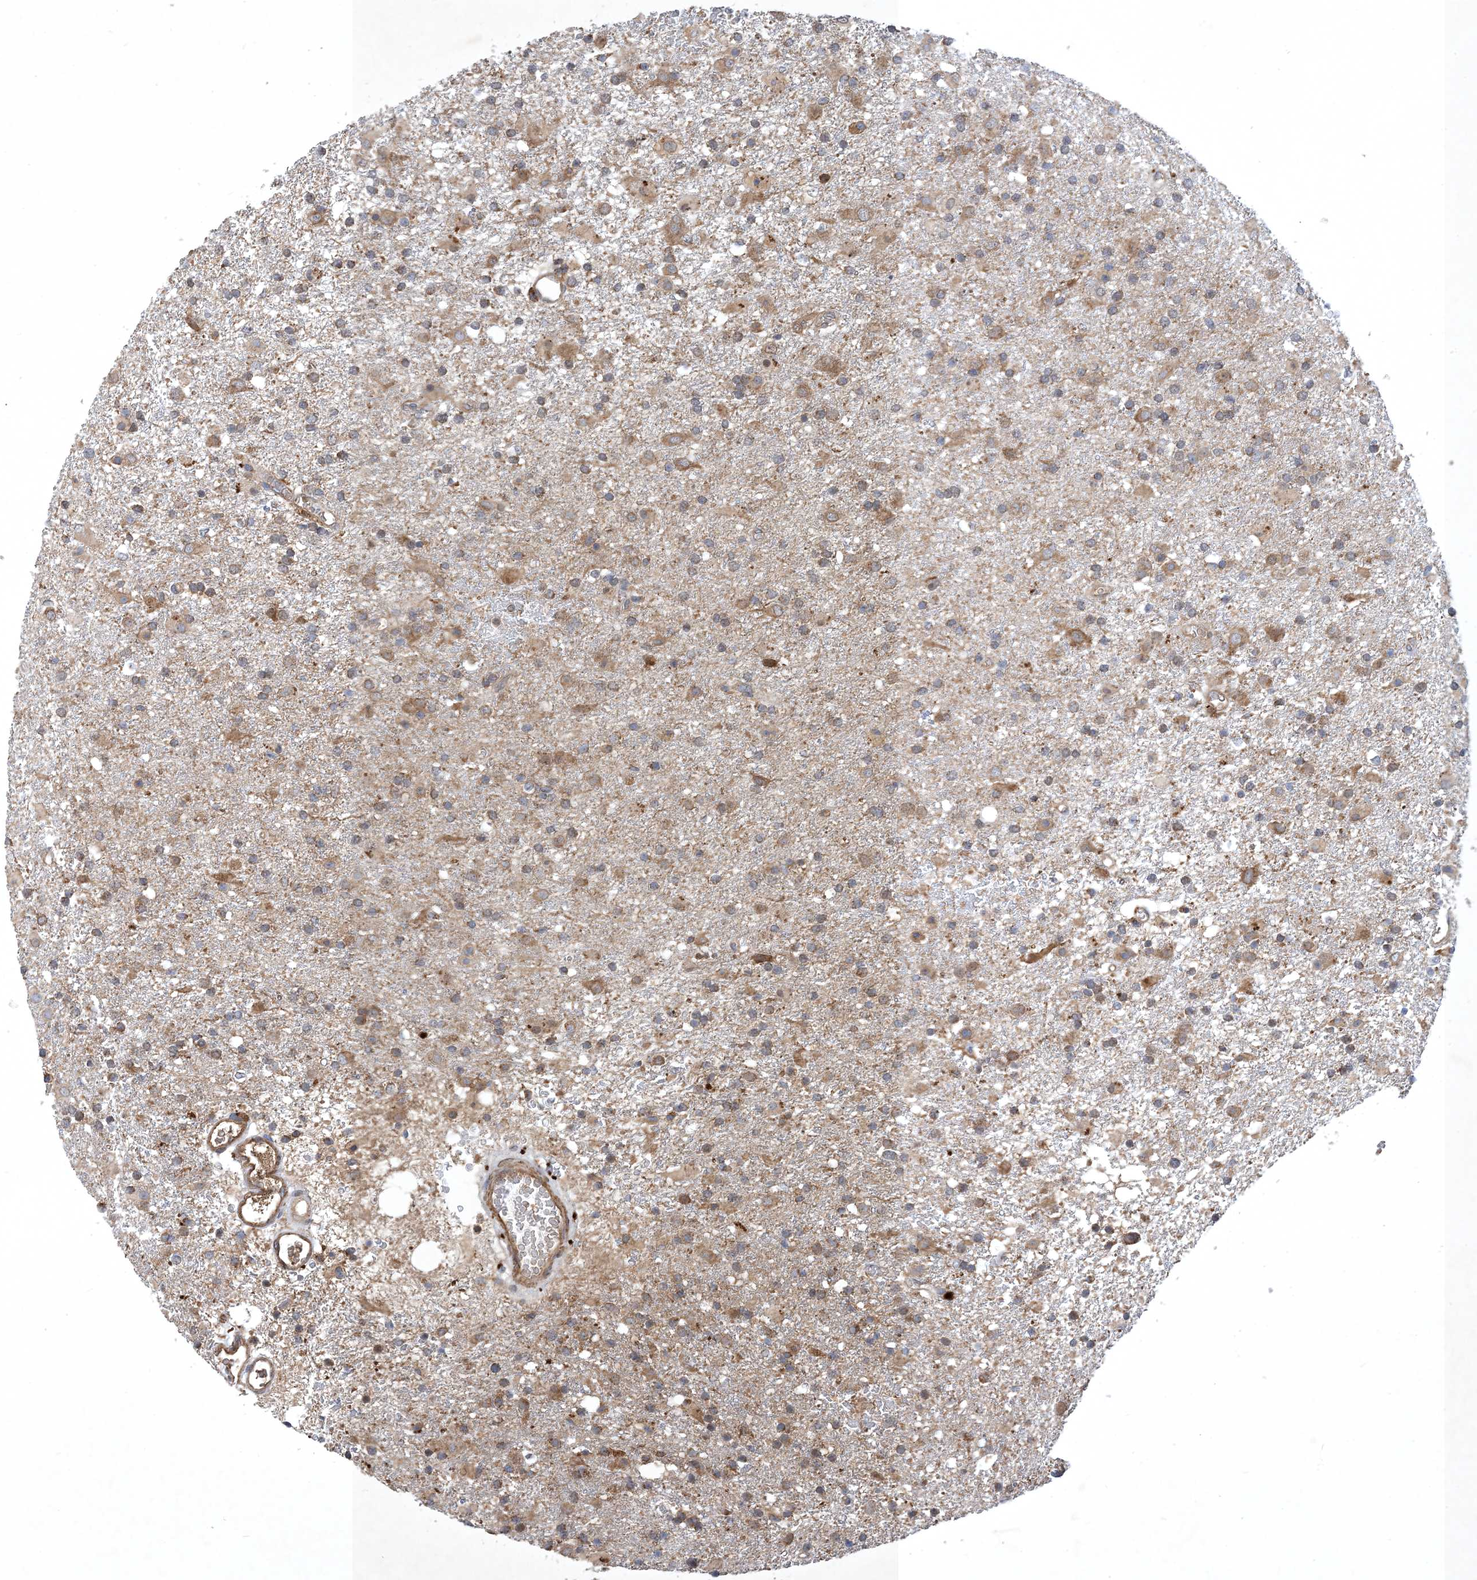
{"staining": {"intensity": "moderate", "quantity": "25%-75%", "location": "cytoplasmic/membranous"}, "tissue": "glioma", "cell_type": "Tumor cells", "image_type": "cancer", "snomed": [{"axis": "morphology", "description": "Glioma, malignant, Low grade"}, {"axis": "topography", "description": "Brain"}], "caption": "Human malignant low-grade glioma stained with a protein marker demonstrates moderate staining in tumor cells.", "gene": "STK19", "patient": {"sex": "male", "age": 65}}